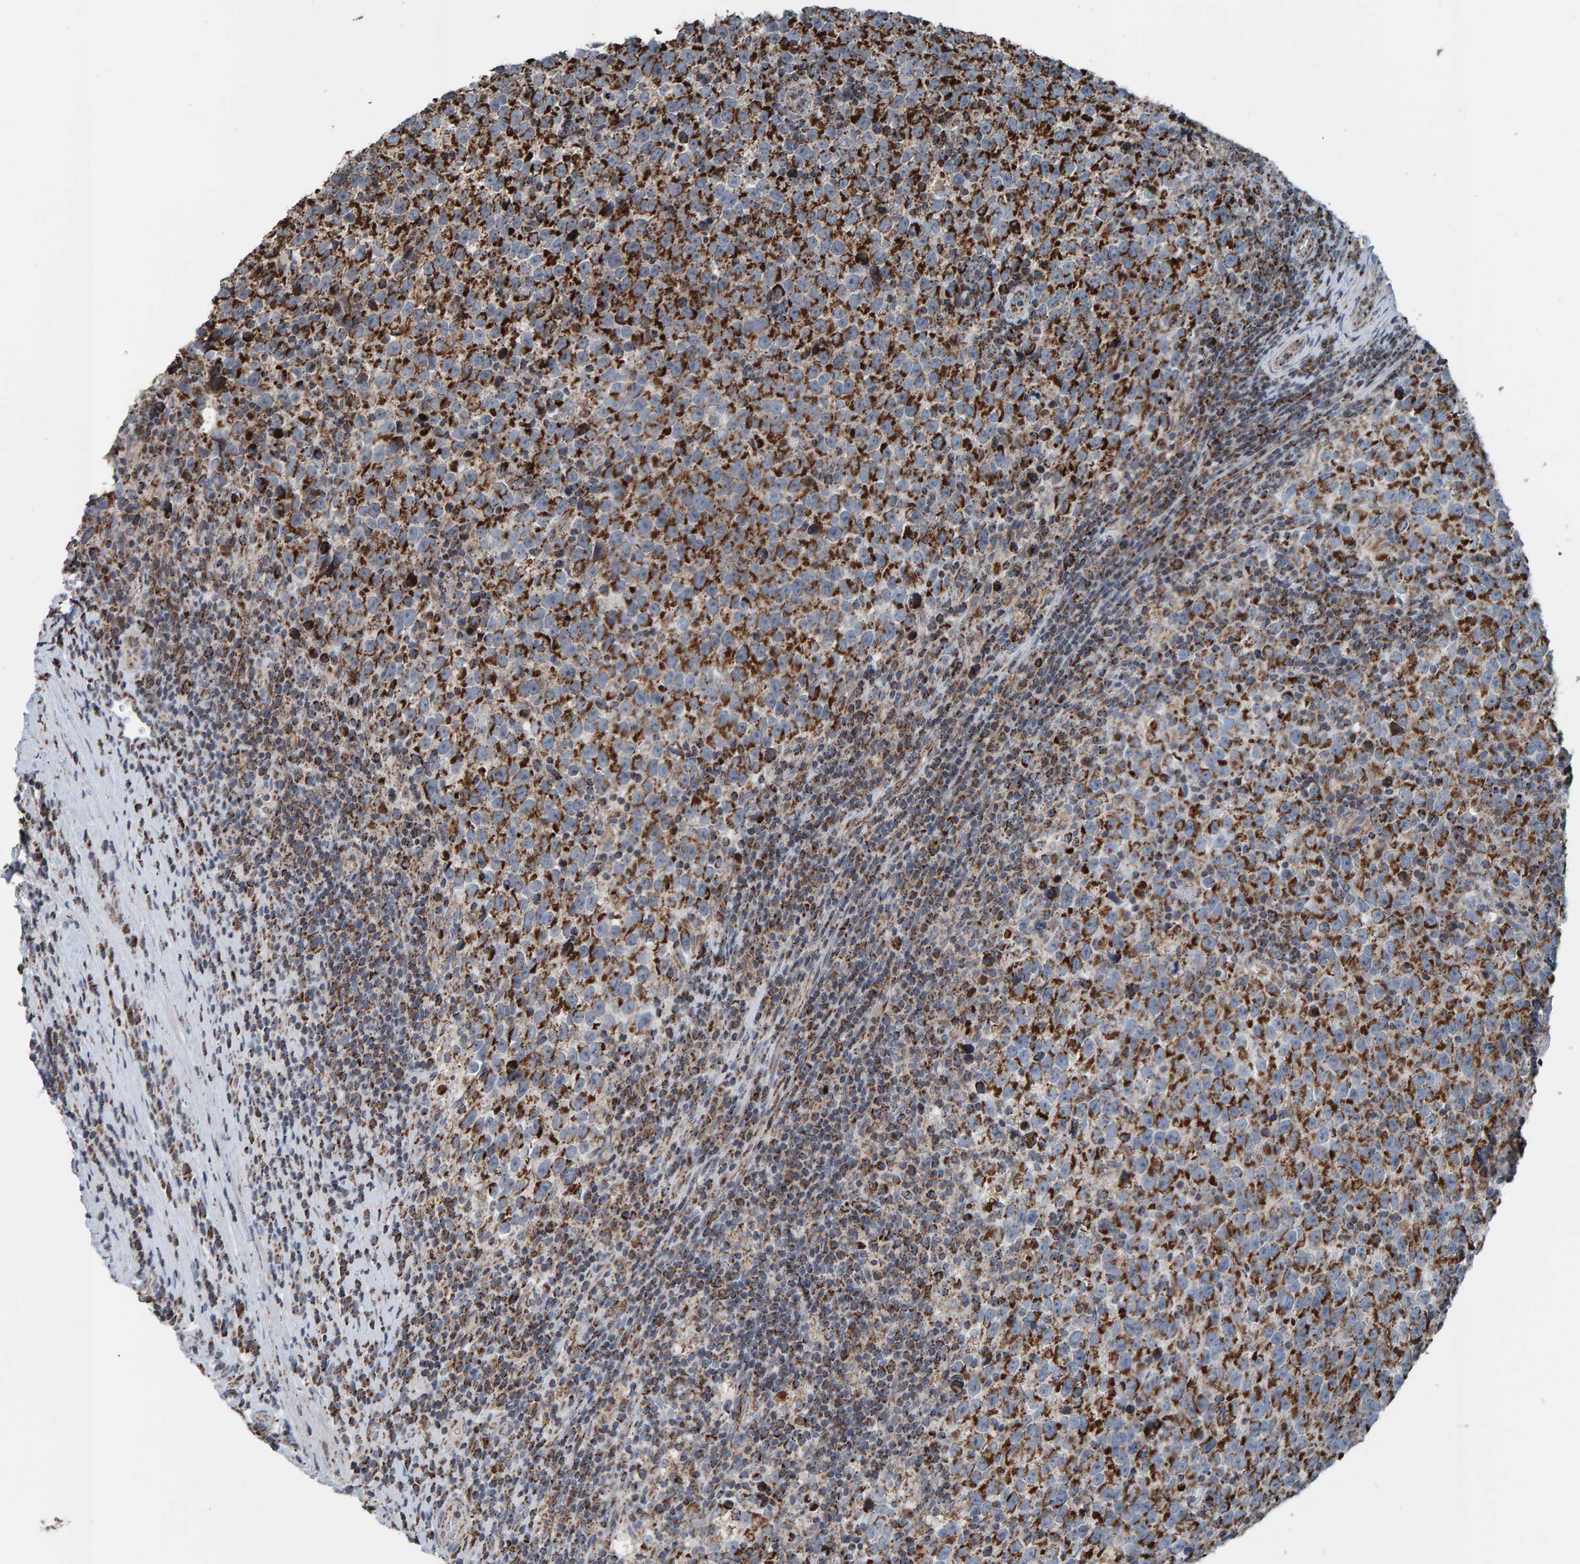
{"staining": {"intensity": "strong", "quantity": ">75%", "location": "cytoplasmic/membranous"}, "tissue": "testis cancer", "cell_type": "Tumor cells", "image_type": "cancer", "snomed": [{"axis": "morphology", "description": "Normal tissue, NOS"}, {"axis": "morphology", "description": "Seminoma, NOS"}, {"axis": "topography", "description": "Testis"}], "caption": "High-power microscopy captured an IHC histopathology image of testis cancer (seminoma), revealing strong cytoplasmic/membranous expression in approximately >75% of tumor cells.", "gene": "ZNF48", "patient": {"sex": "male", "age": 43}}